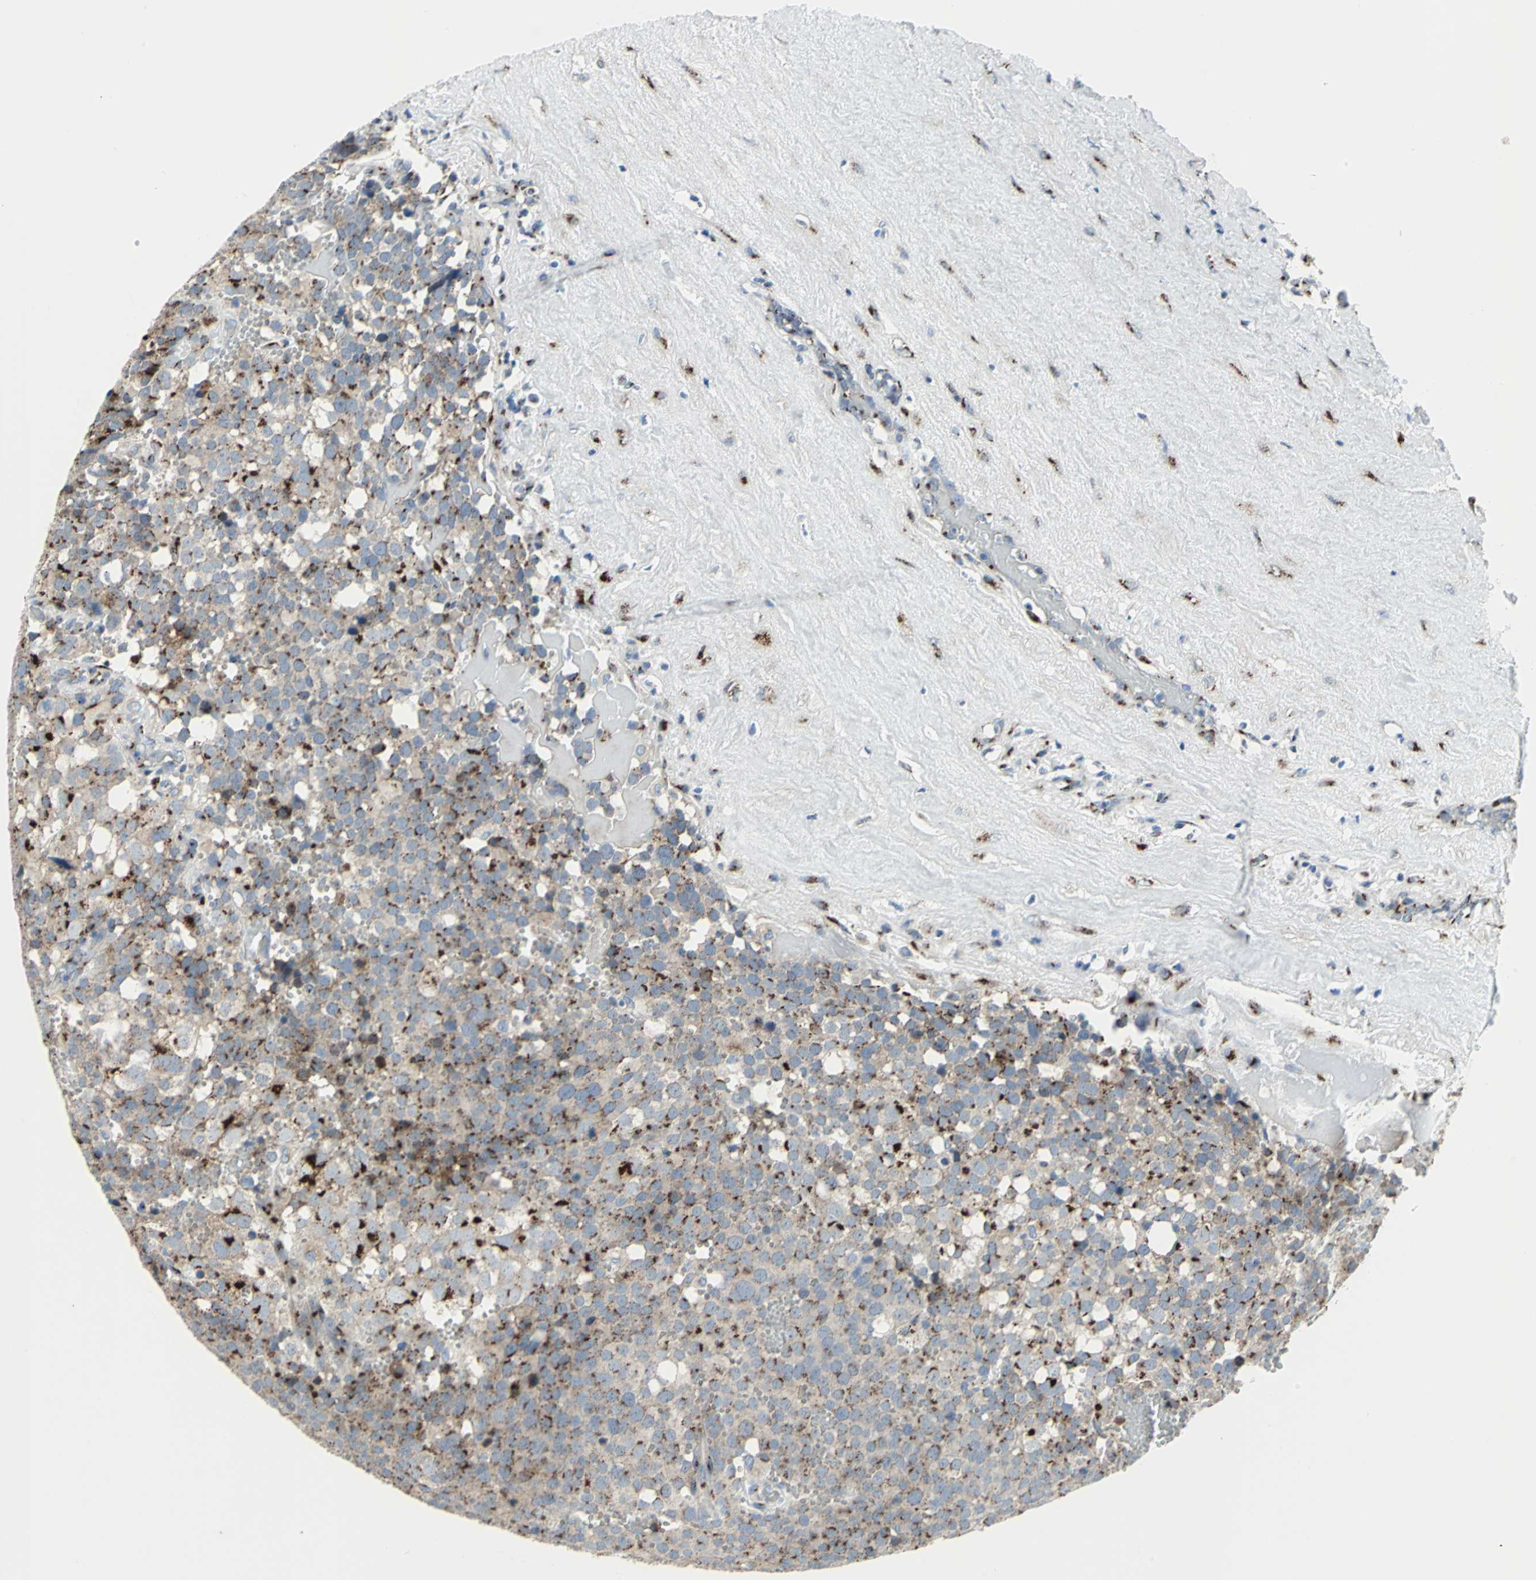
{"staining": {"intensity": "strong", "quantity": ">75%", "location": "cytoplasmic/membranous"}, "tissue": "testis cancer", "cell_type": "Tumor cells", "image_type": "cancer", "snomed": [{"axis": "morphology", "description": "Seminoma, NOS"}, {"axis": "topography", "description": "Testis"}], "caption": "Approximately >75% of tumor cells in testis cancer display strong cytoplasmic/membranous protein expression as visualized by brown immunohistochemical staining.", "gene": "GPR3", "patient": {"sex": "male", "age": 71}}